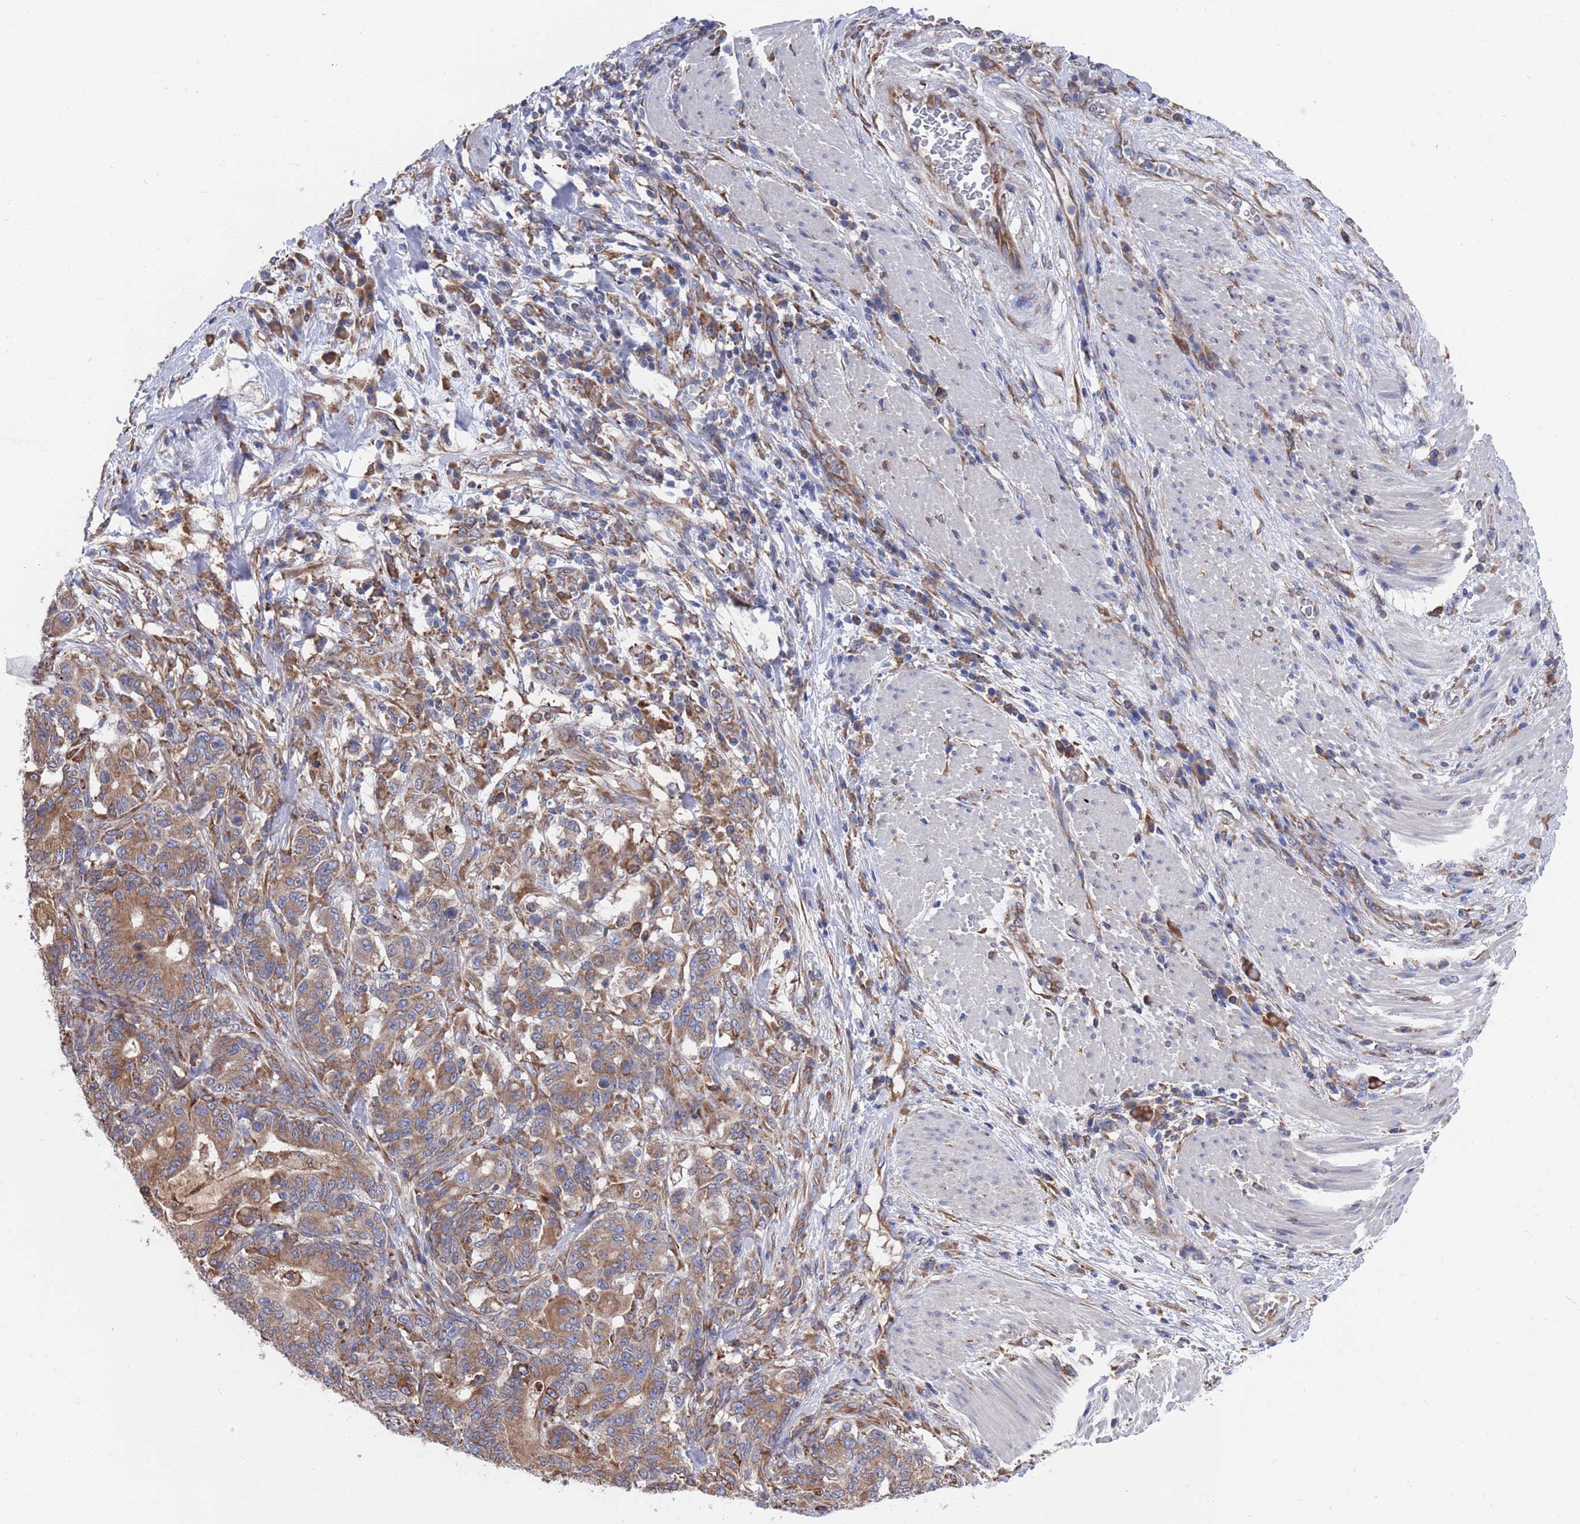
{"staining": {"intensity": "moderate", "quantity": ">75%", "location": "cytoplasmic/membranous"}, "tissue": "stomach cancer", "cell_type": "Tumor cells", "image_type": "cancer", "snomed": [{"axis": "morphology", "description": "Normal tissue, NOS"}, {"axis": "morphology", "description": "Adenocarcinoma, NOS"}, {"axis": "topography", "description": "Stomach"}], "caption": "The photomicrograph exhibits a brown stain indicating the presence of a protein in the cytoplasmic/membranous of tumor cells in stomach cancer (adenocarcinoma). Using DAB (brown) and hematoxylin (blue) stains, captured at high magnification using brightfield microscopy.", "gene": "GID8", "patient": {"sex": "female", "age": 64}}